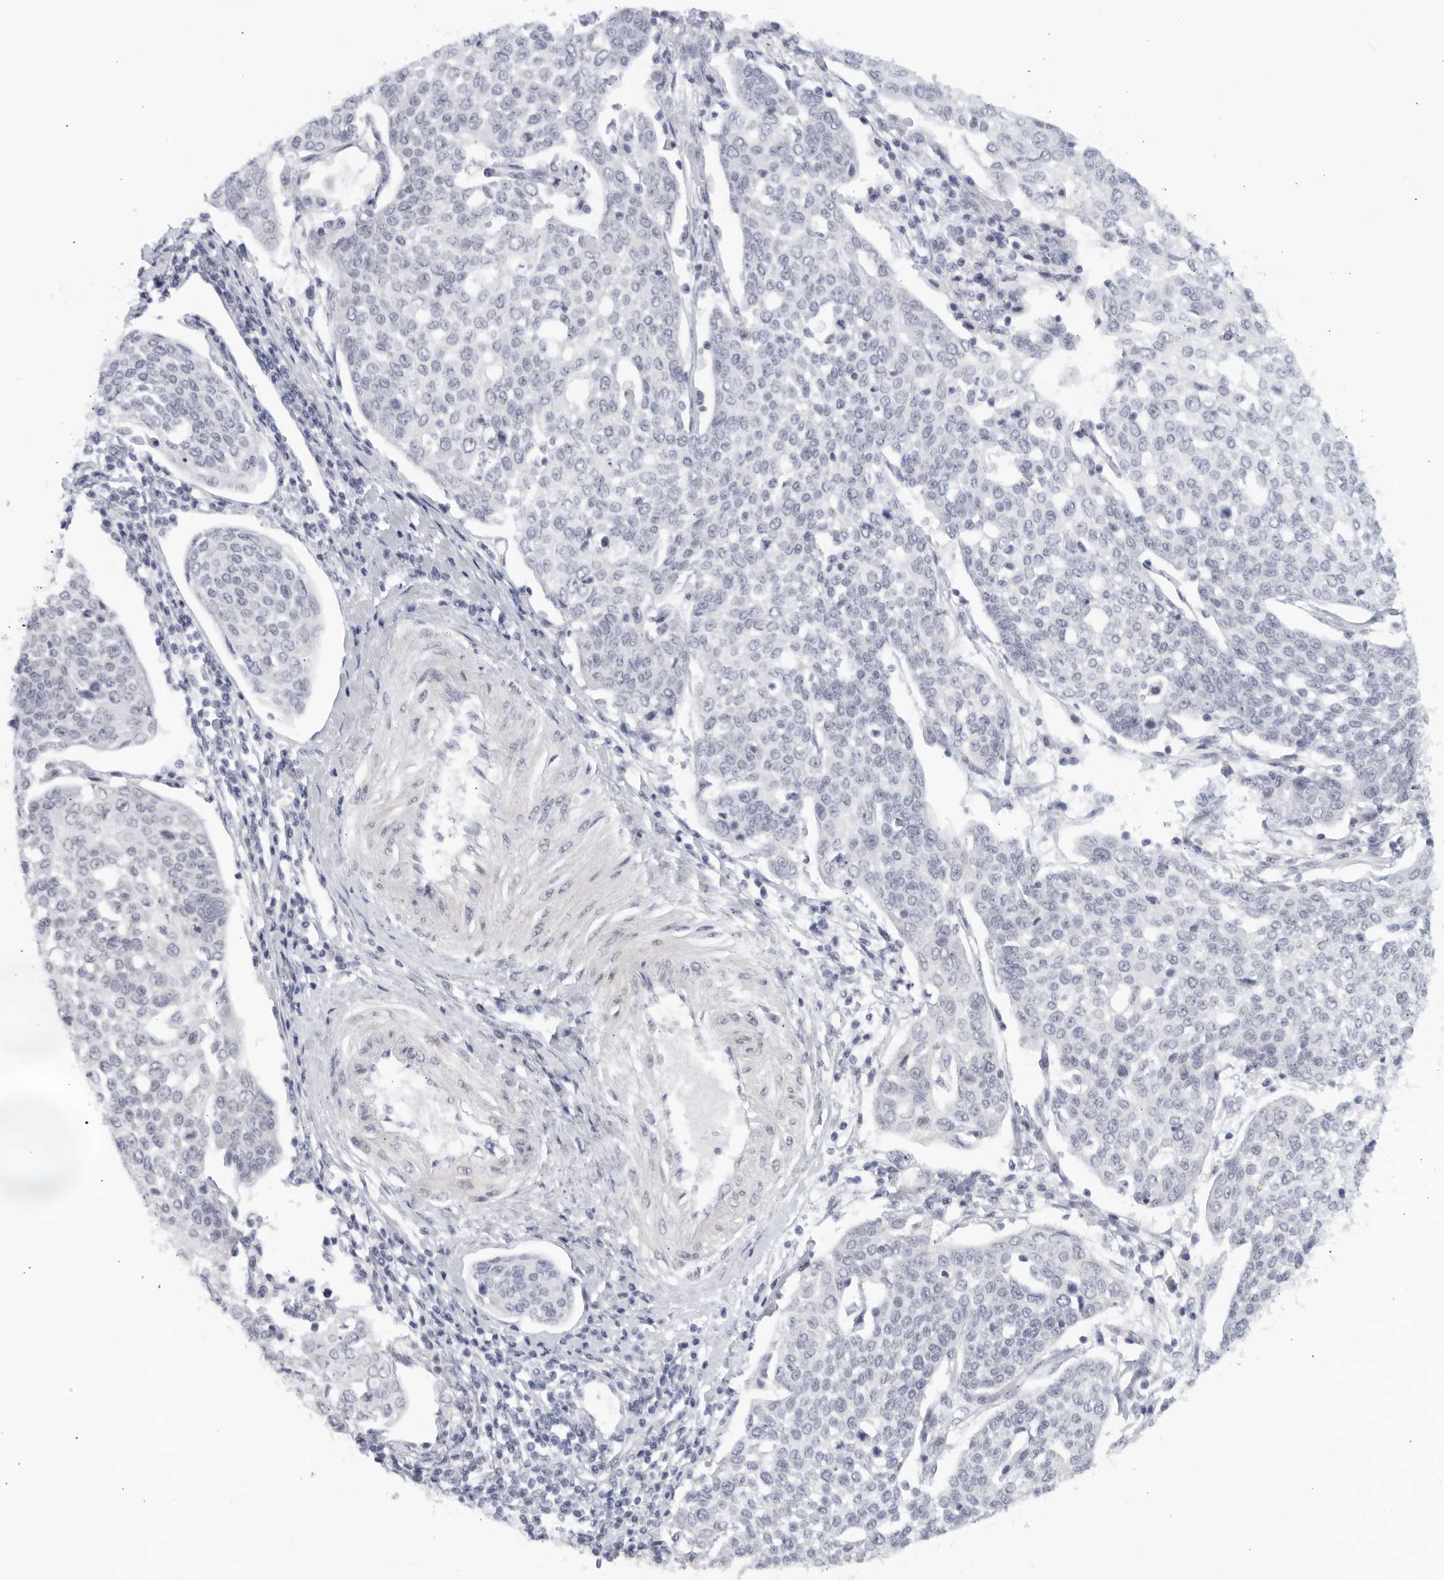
{"staining": {"intensity": "negative", "quantity": "none", "location": "none"}, "tissue": "cervical cancer", "cell_type": "Tumor cells", "image_type": "cancer", "snomed": [{"axis": "morphology", "description": "Squamous cell carcinoma, NOS"}, {"axis": "topography", "description": "Cervix"}], "caption": "The immunohistochemistry (IHC) image has no significant expression in tumor cells of squamous cell carcinoma (cervical) tissue.", "gene": "WDTC1", "patient": {"sex": "female", "age": 34}}